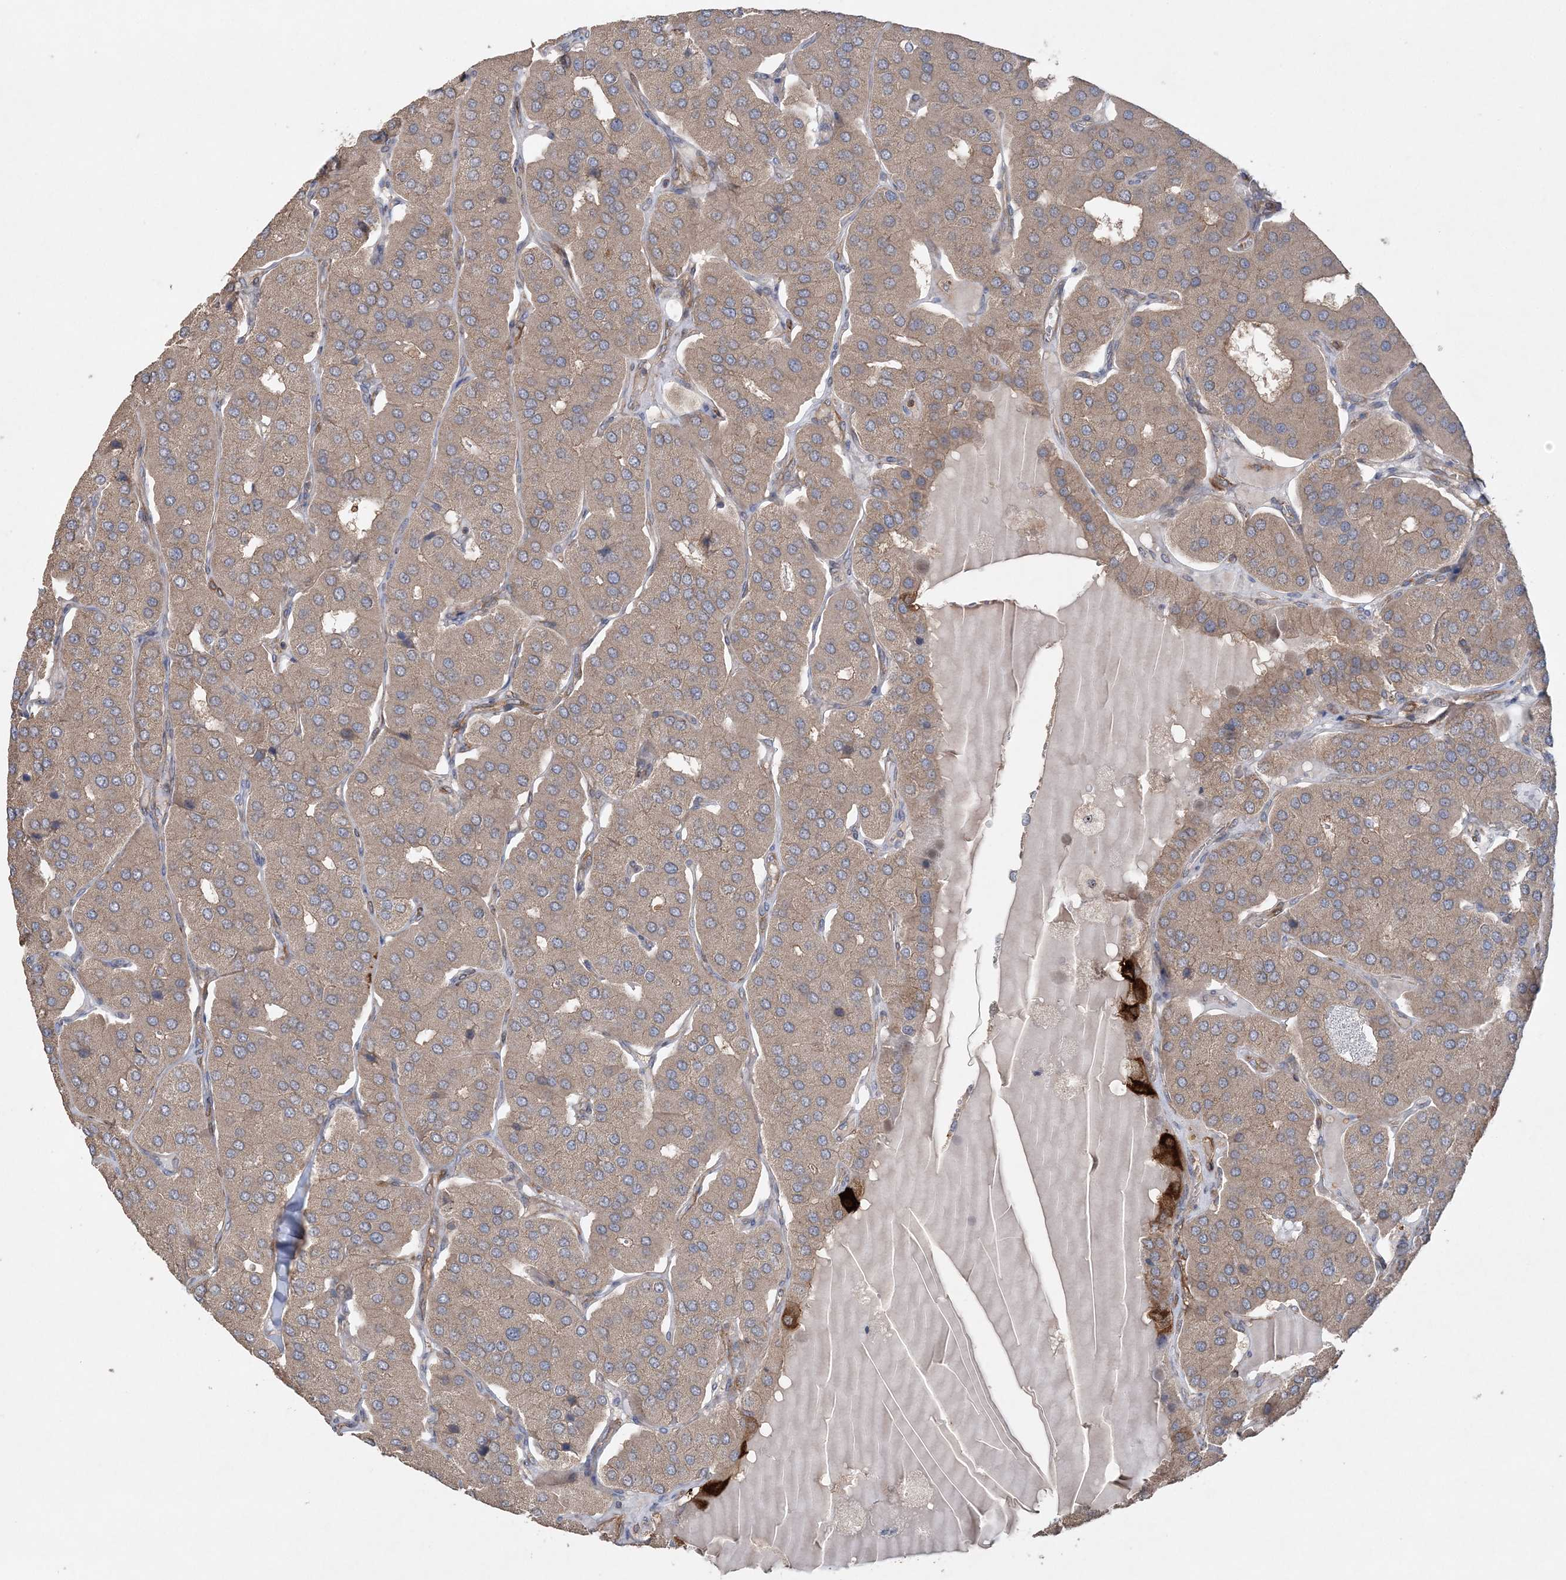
{"staining": {"intensity": "weak", "quantity": ">75%", "location": "cytoplasmic/membranous"}, "tissue": "parathyroid gland", "cell_type": "Glandular cells", "image_type": "normal", "snomed": [{"axis": "morphology", "description": "Normal tissue, NOS"}, {"axis": "morphology", "description": "Adenoma, NOS"}, {"axis": "topography", "description": "Parathyroid gland"}], "caption": "Glandular cells exhibit weak cytoplasmic/membranous expression in about >75% of cells in unremarkable parathyroid gland.", "gene": "ACAP2", "patient": {"sex": "female", "age": 86}}